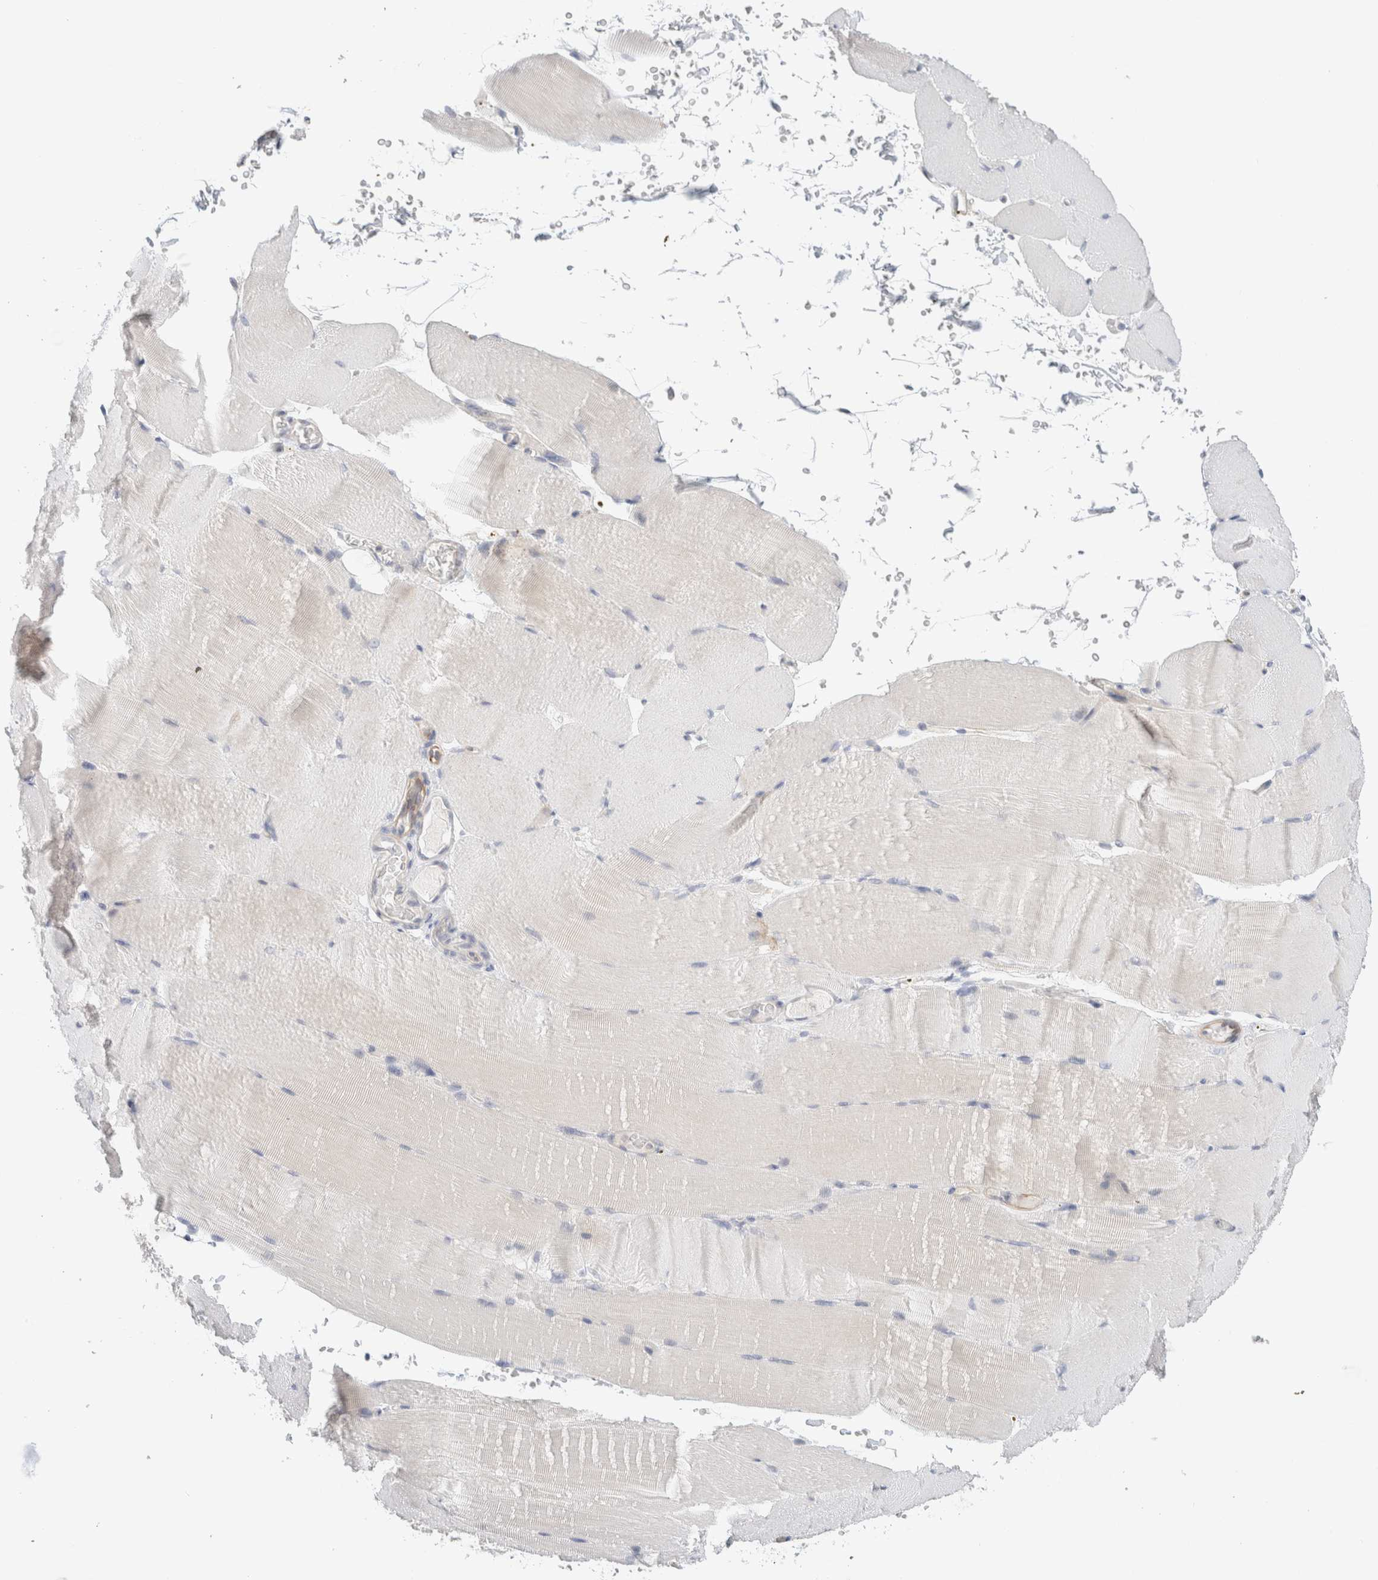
{"staining": {"intensity": "negative", "quantity": "none", "location": "none"}, "tissue": "skeletal muscle", "cell_type": "Myocytes", "image_type": "normal", "snomed": [{"axis": "morphology", "description": "Normal tissue, NOS"}, {"axis": "topography", "description": "Skeletal muscle"}, {"axis": "topography", "description": "Parathyroid gland"}], "caption": "Protein analysis of benign skeletal muscle reveals no significant staining in myocytes.", "gene": "SDR16C5", "patient": {"sex": "female", "age": 37}}